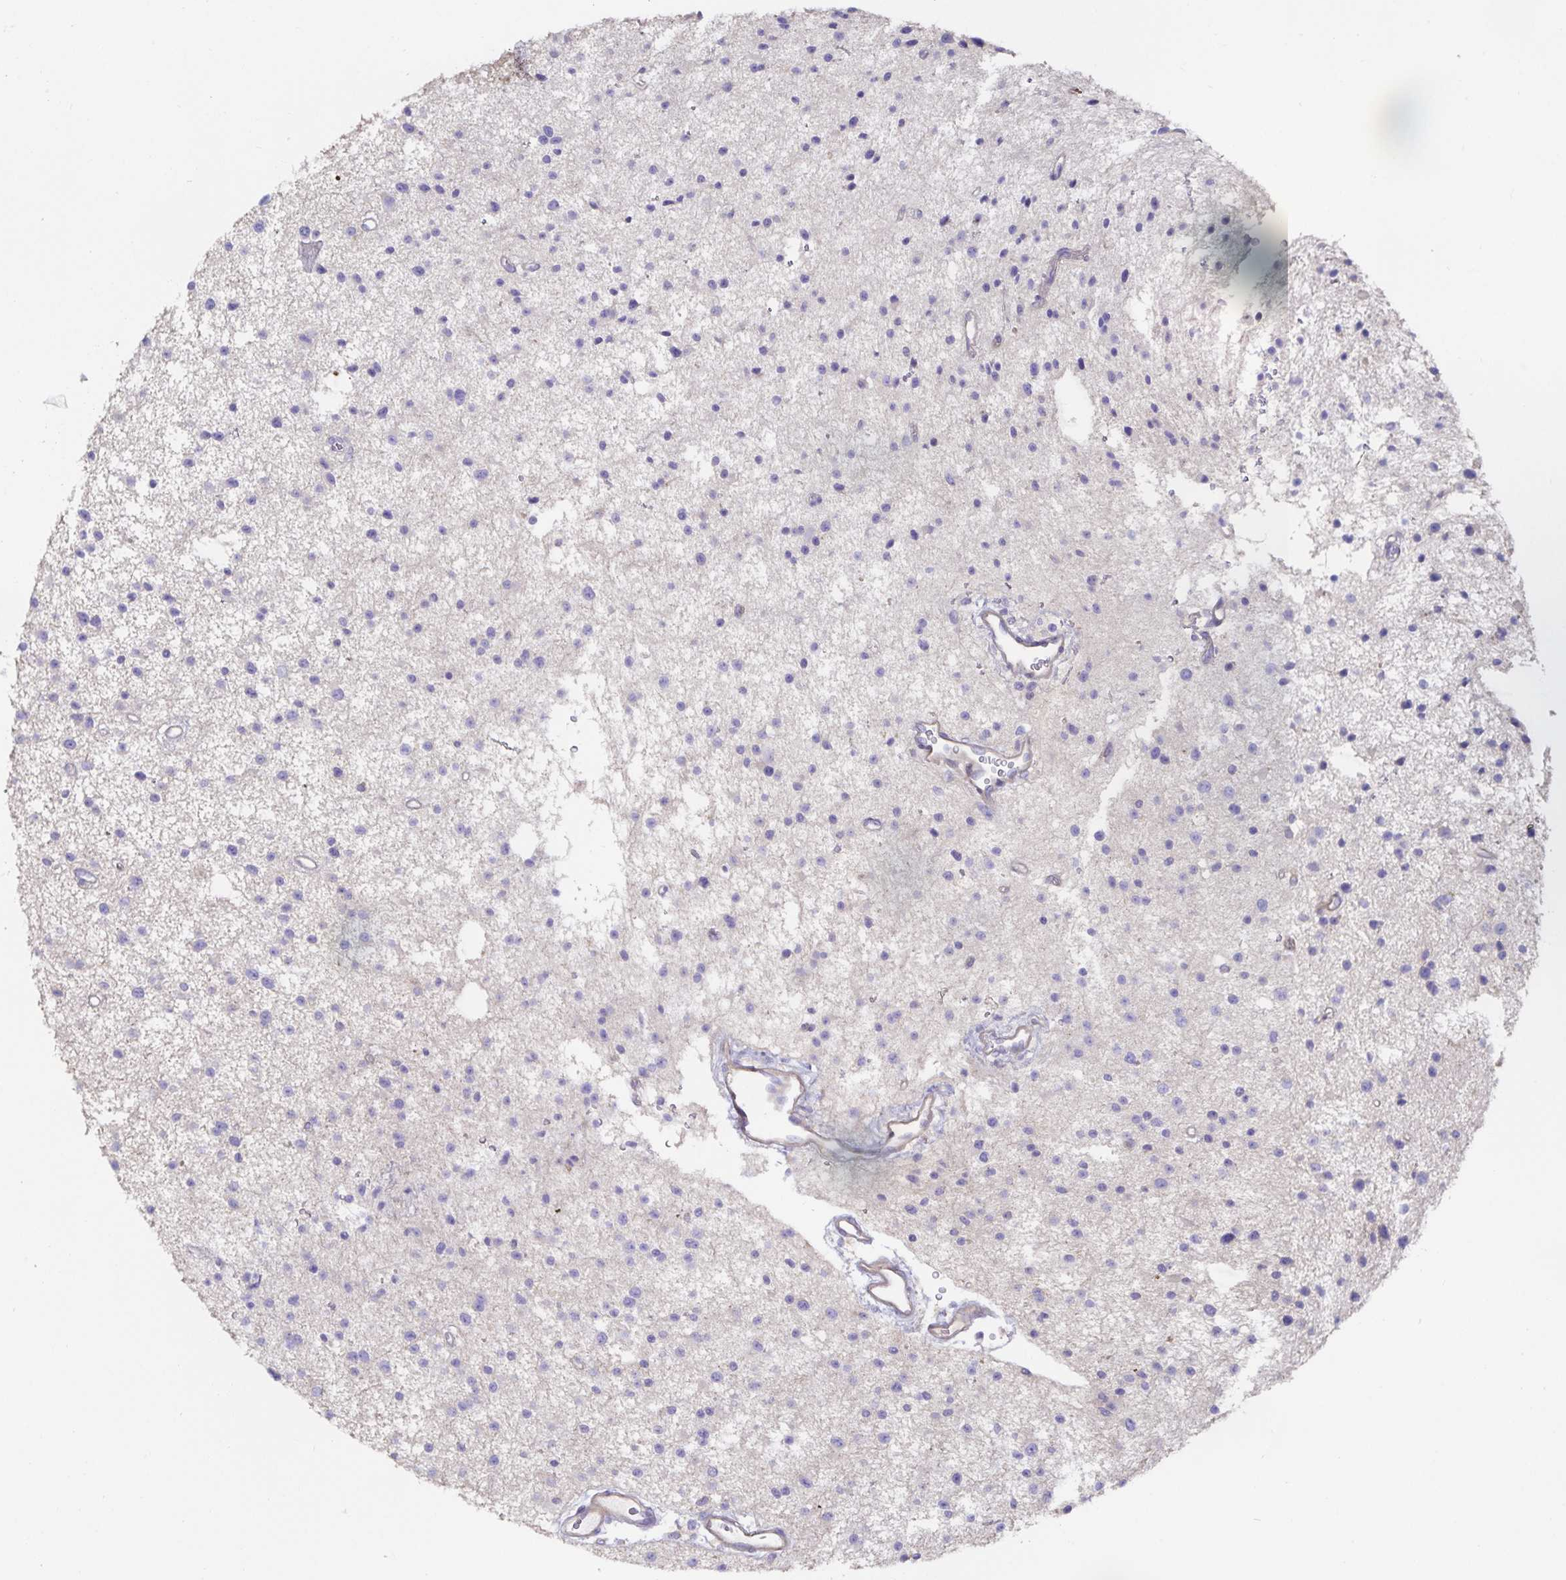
{"staining": {"intensity": "negative", "quantity": "none", "location": "none"}, "tissue": "glioma", "cell_type": "Tumor cells", "image_type": "cancer", "snomed": [{"axis": "morphology", "description": "Glioma, malignant, Low grade"}, {"axis": "topography", "description": "Brain"}], "caption": "High power microscopy image of an IHC micrograph of malignant low-grade glioma, revealing no significant positivity in tumor cells. (Stains: DAB (3,3'-diaminobenzidine) immunohistochemistry with hematoxylin counter stain, Microscopy: brightfield microscopy at high magnification).", "gene": "METTL22", "patient": {"sex": "male", "age": 43}}